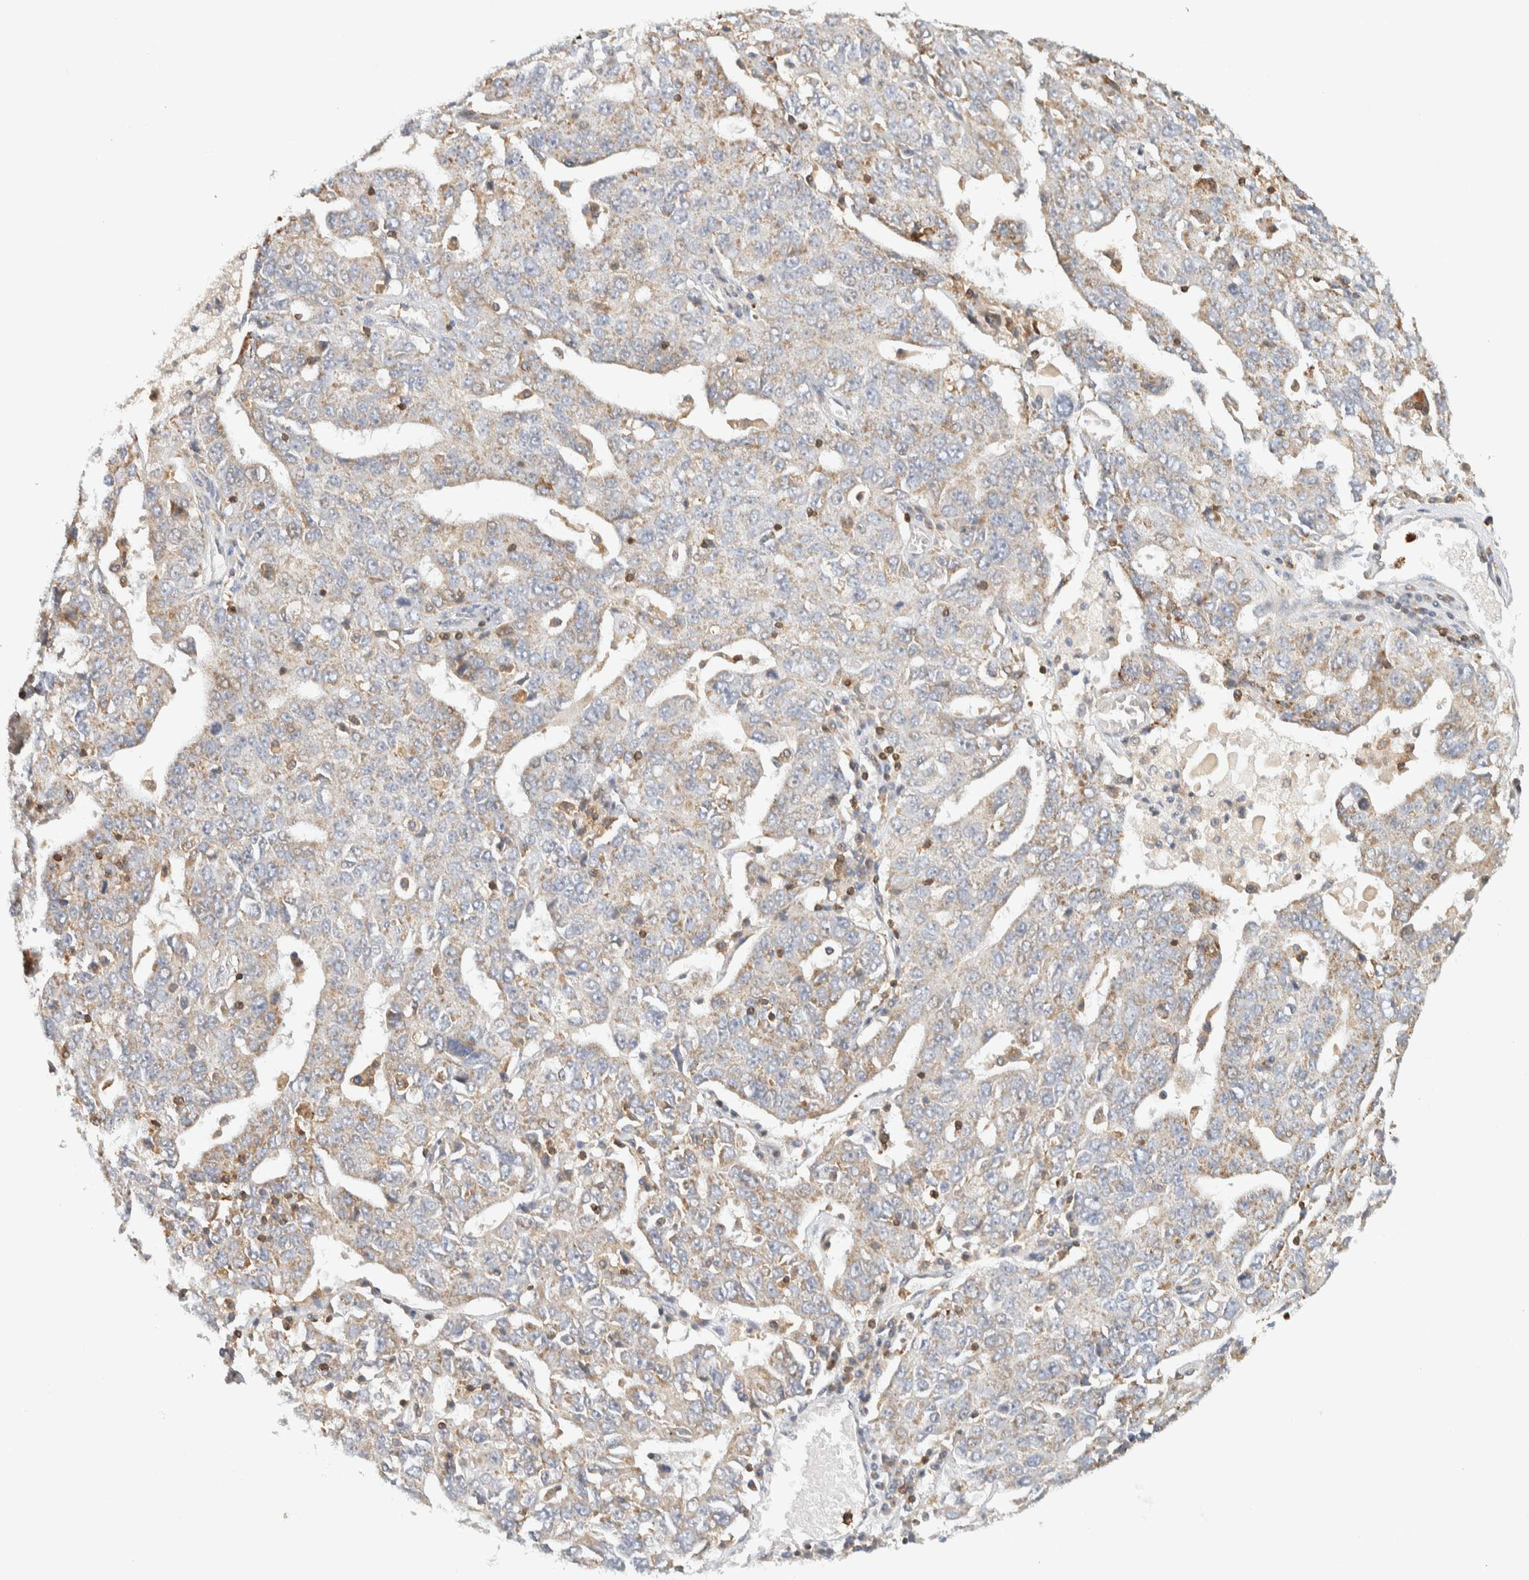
{"staining": {"intensity": "moderate", "quantity": "<25%", "location": "cytoplasmic/membranous"}, "tissue": "ovarian cancer", "cell_type": "Tumor cells", "image_type": "cancer", "snomed": [{"axis": "morphology", "description": "Carcinoma, endometroid"}, {"axis": "topography", "description": "Ovary"}], "caption": "A brown stain shows moderate cytoplasmic/membranous staining of a protein in ovarian cancer (endometroid carcinoma) tumor cells. (DAB (3,3'-diaminobenzidine) IHC with brightfield microscopy, high magnification).", "gene": "RUNDC1", "patient": {"sex": "female", "age": 62}}